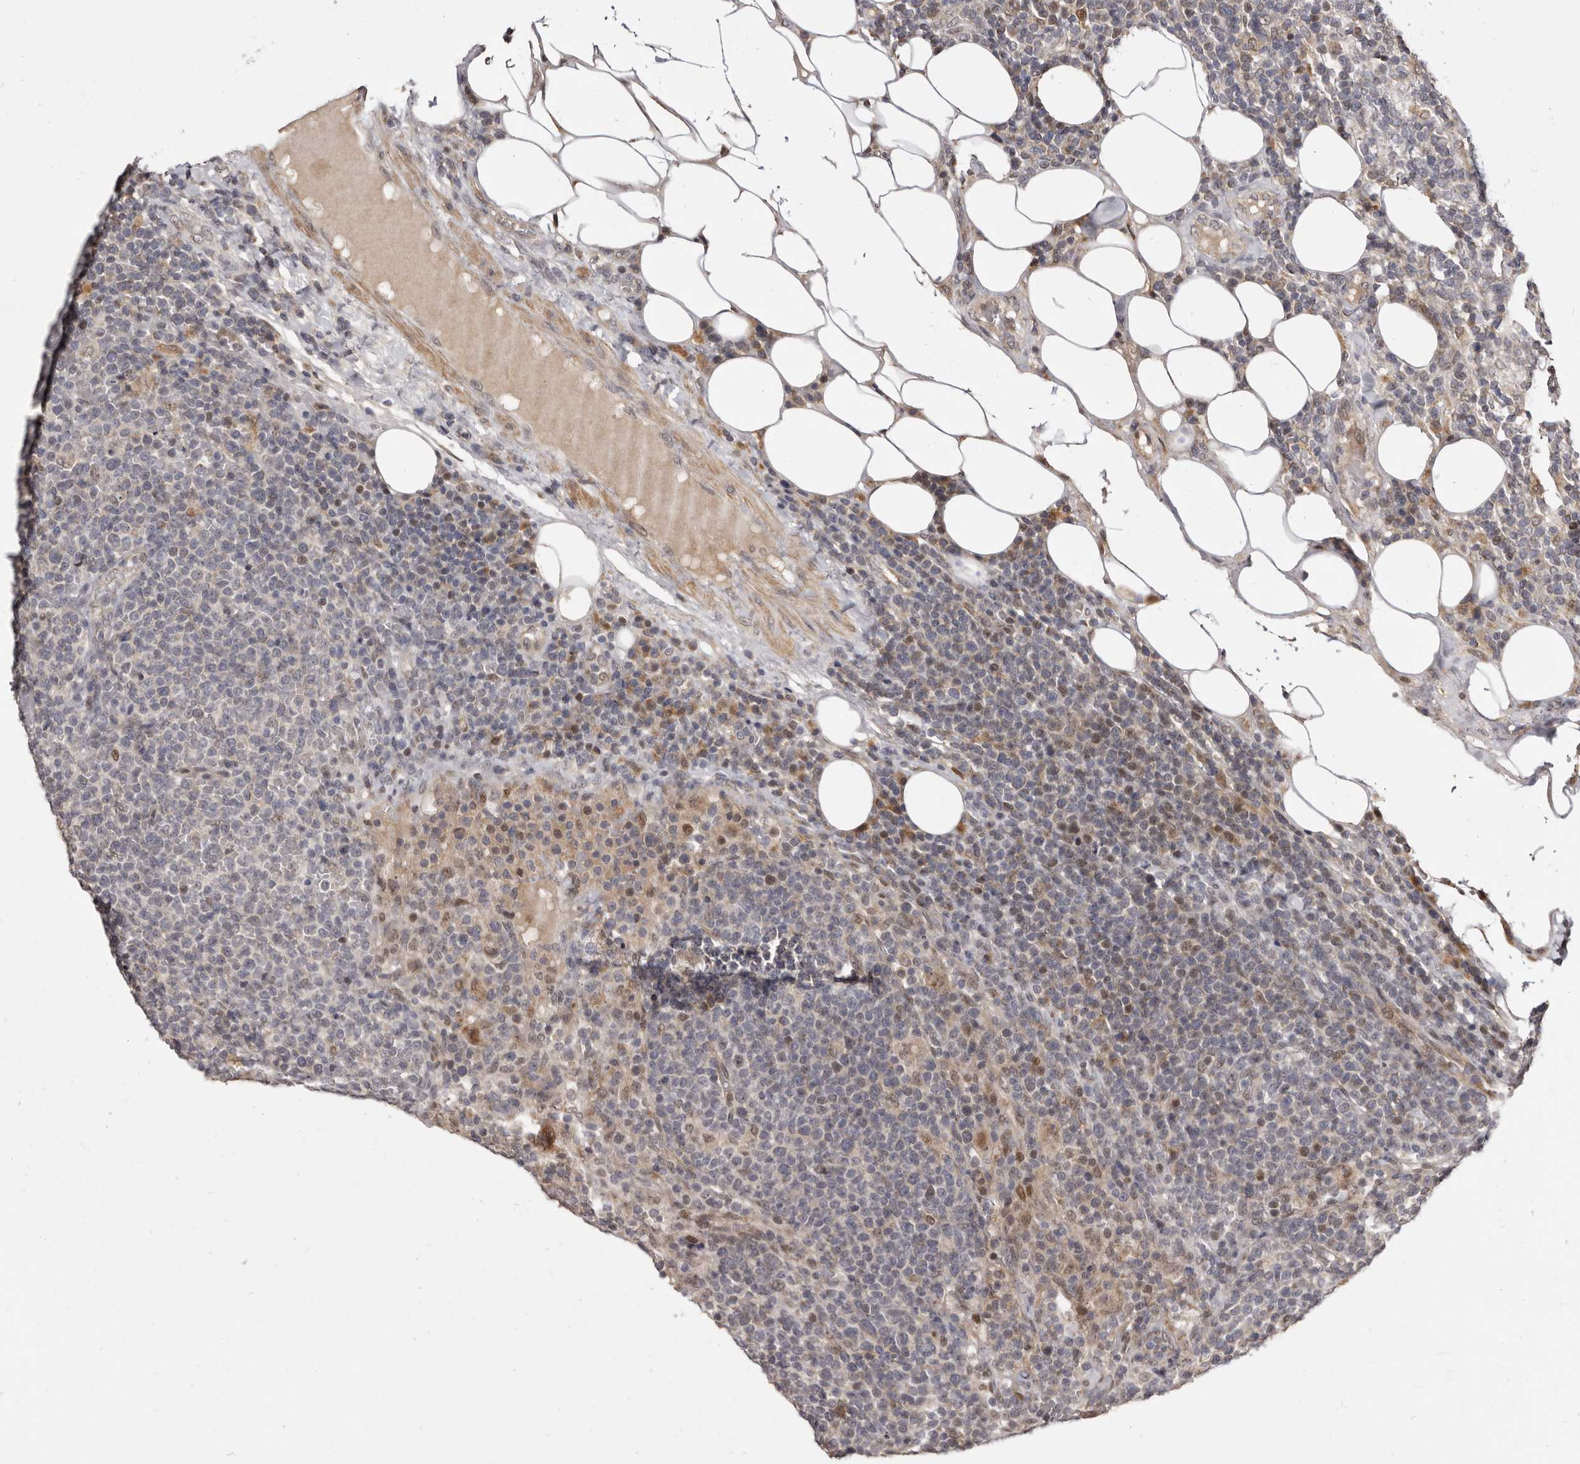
{"staining": {"intensity": "negative", "quantity": "none", "location": "none"}, "tissue": "lymphoma", "cell_type": "Tumor cells", "image_type": "cancer", "snomed": [{"axis": "morphology", "description": "Malignant lymphoma, non-Hodgkin's type, High grade"}, {"axis": "topography", "description": "Lymph node"}], "caption": "Lymphoma stained for a protein using IHC shows no staining tumor cells.", "gene": "ZNF326", "patient": {"sex": "male", "age": 61}}